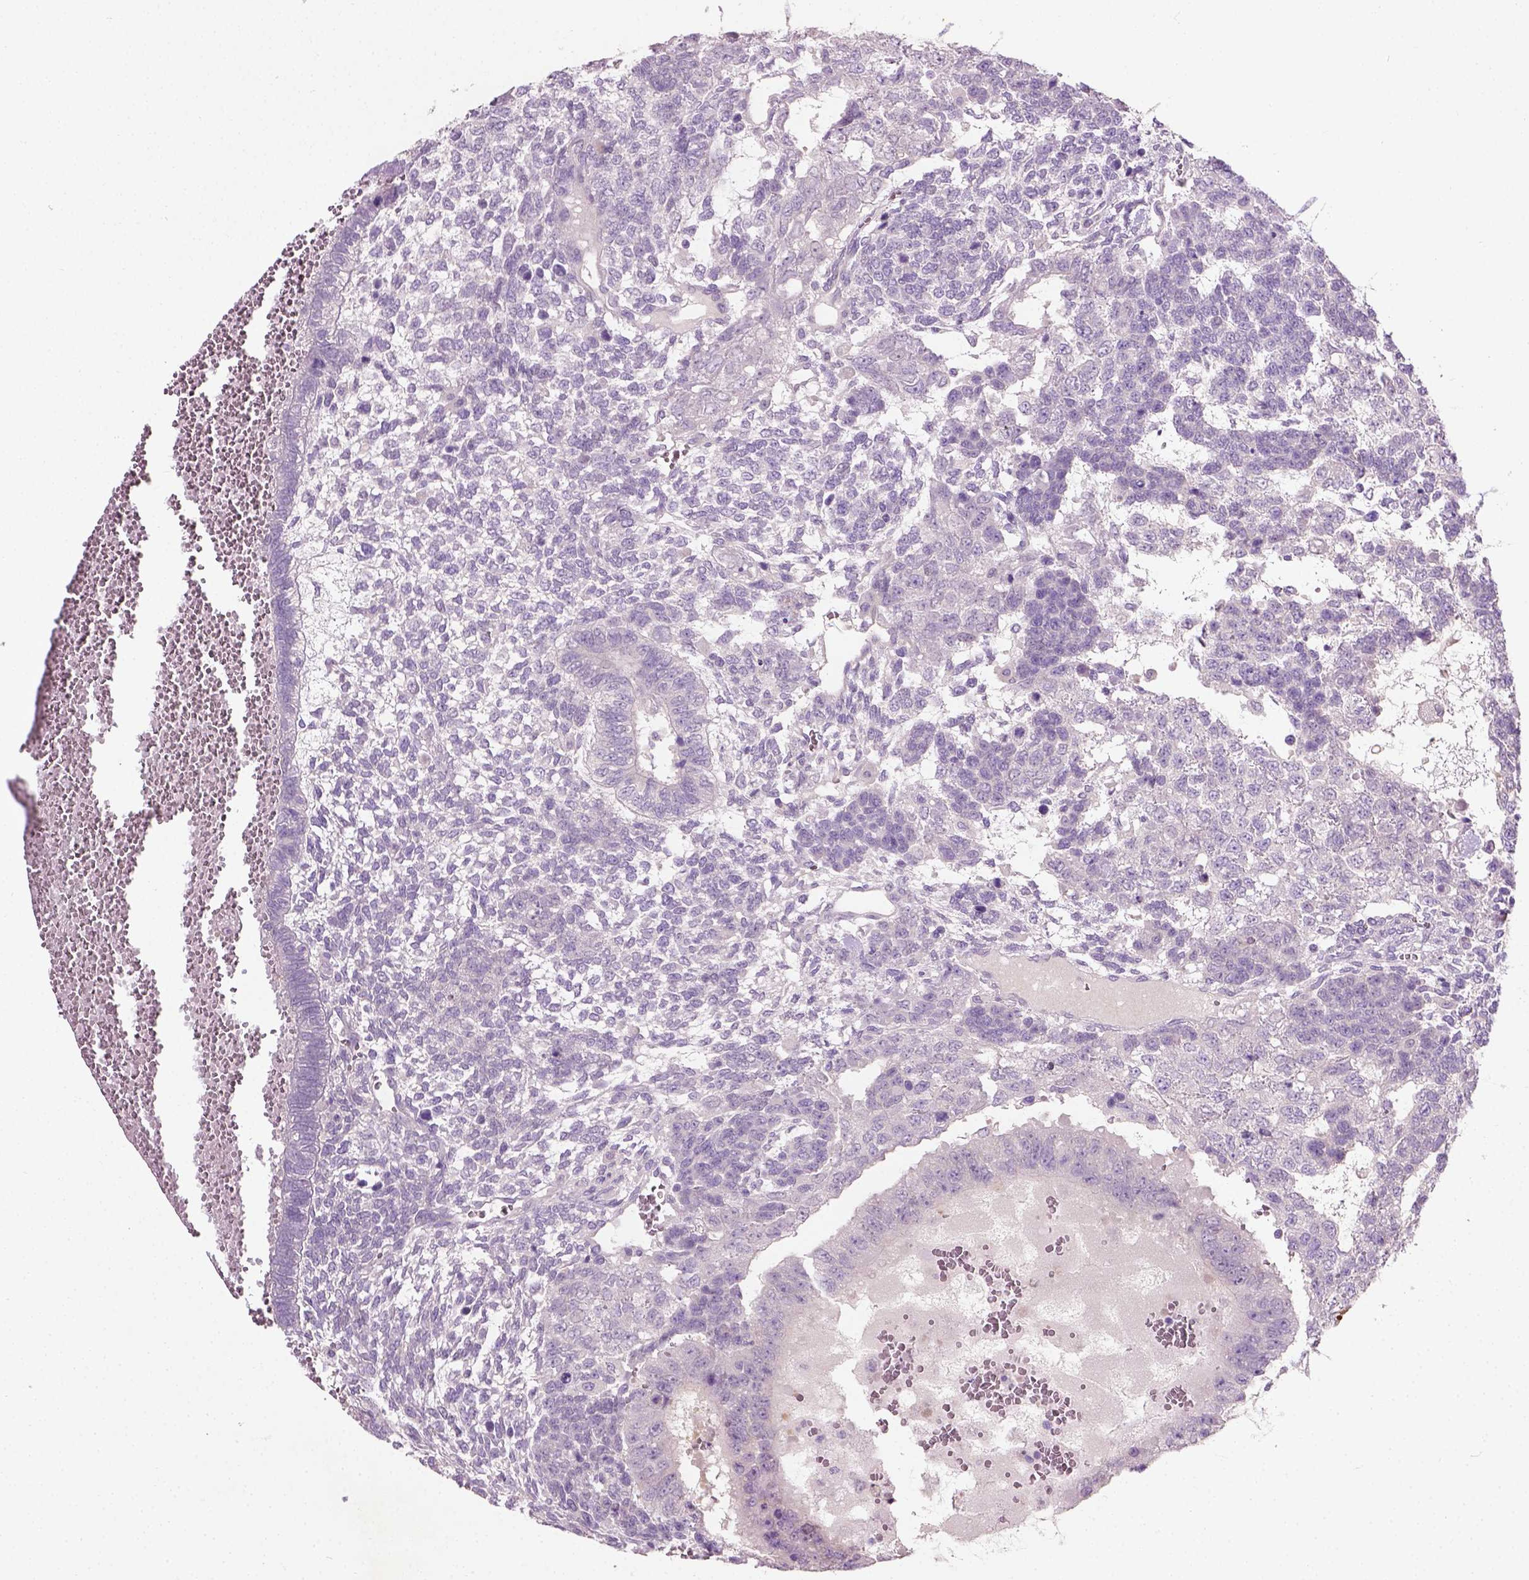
{"staining": {"intensity": "negative", "quantity": "none", "location": "none"}, "tissue": "testis cancer", "cell_type": "Tumor cells", "image_type": "cancer", "snomed": [{"axis": "morphology", "description": "Normal tissue, NOS"}, {"axis": "morphology", "description": "Carcinoma, Embryonal, NOS"}, {"axis": "topography", "description": "Testis"}, {"axis": "topography", "description": "Epididymis"}], "caption": "Immunohistochemistry histopathology image of human testis embryonal carcinoma stained for a protein (brown), which demonstrates no staining in tumor cells.", "gene": "PKP3", "patient": {"sex": "male", "age": 23}}